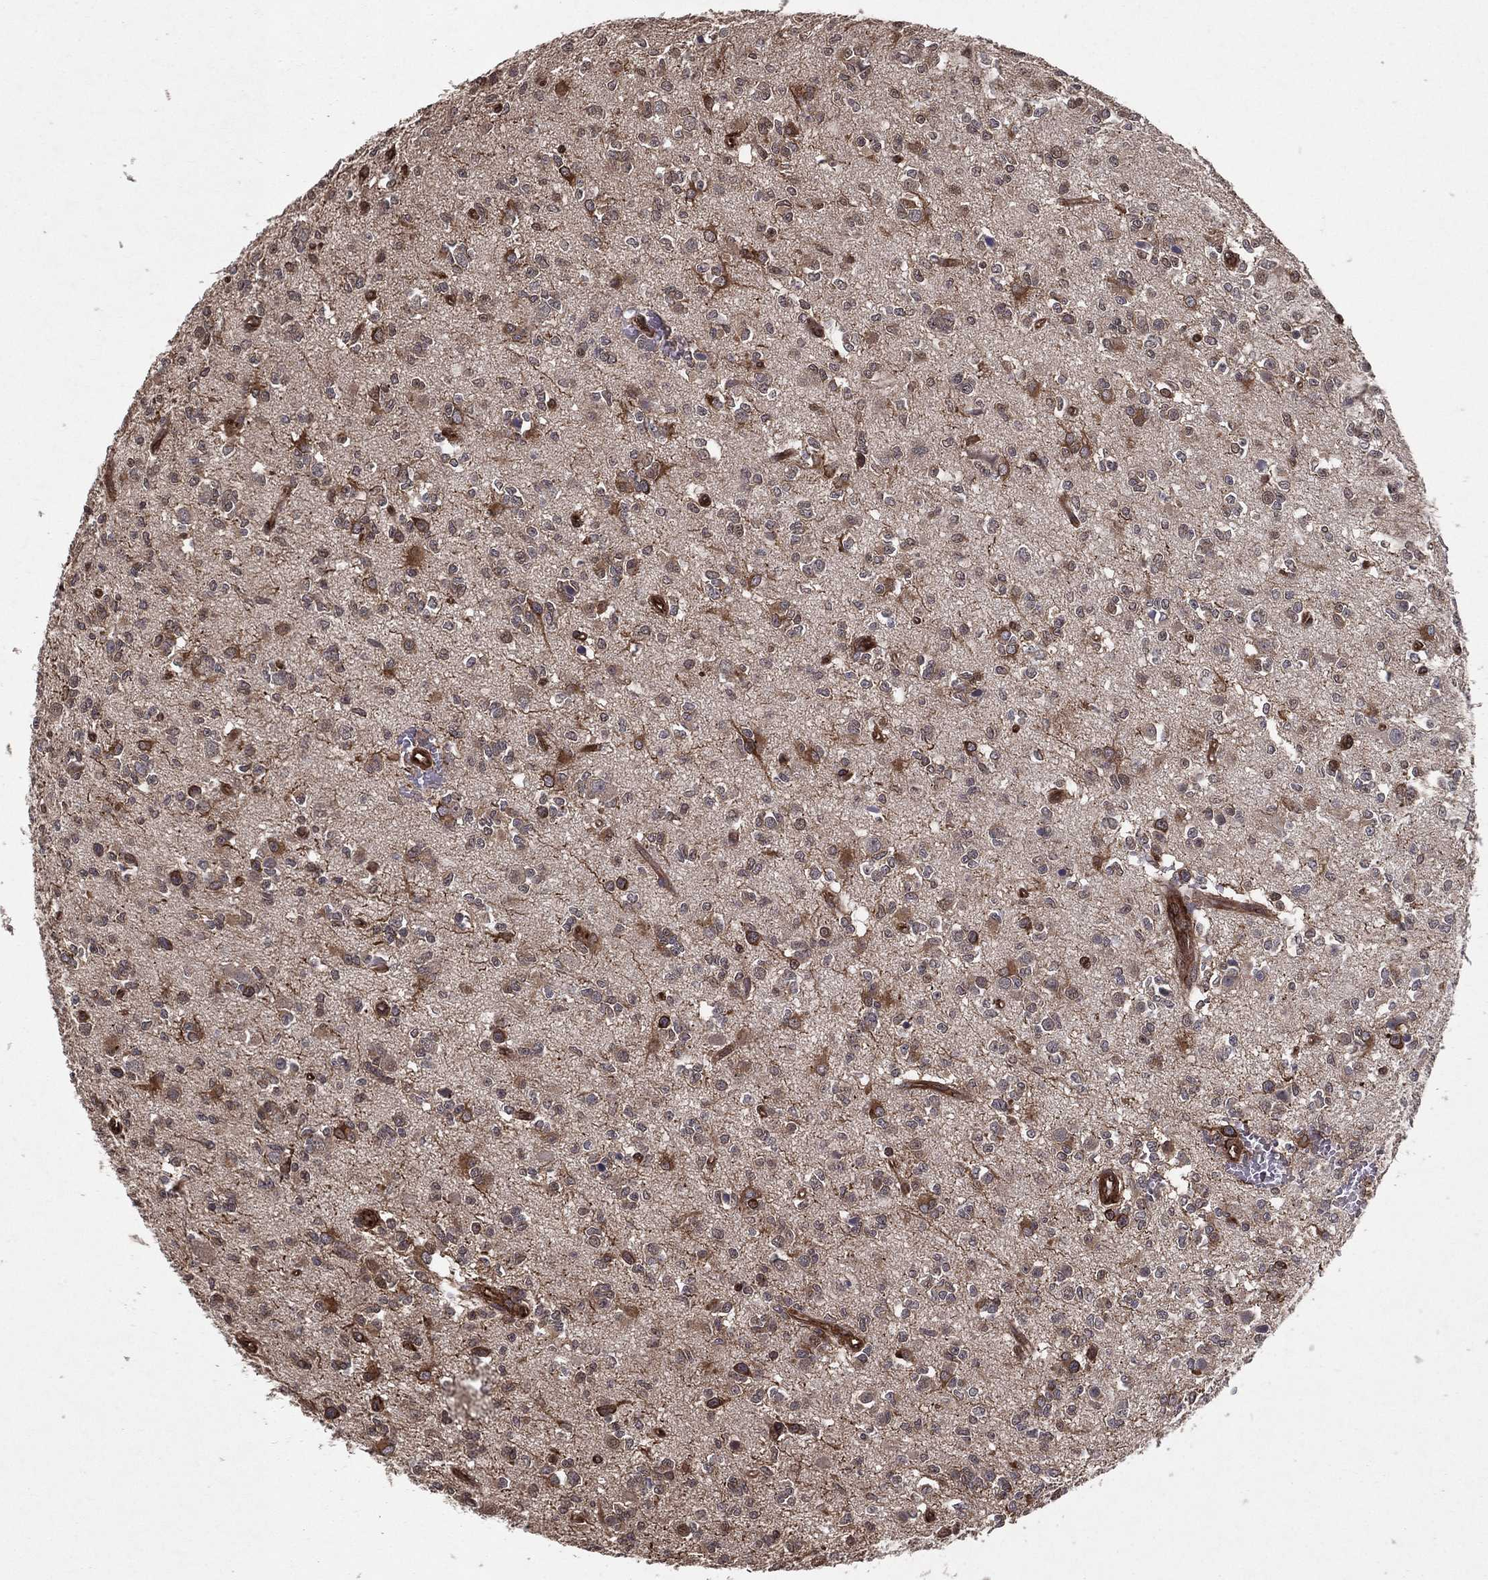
{"staining": {"intensity": "strong", "quantity": "<25%", "location": "cytoplasmic/membranous"}, "tissue": "glioma", "cell_type": "Tumor cells", "image_type": "cancer", "snomed": [{"axis": "morphology", "description": "Glioma, malignant, Low grade"}, {"axis": "topography", "description": "Brain"}], "caption": "Immunohistochemistry histopathology image of neoplastic tissue: human glioma stained using immunohistochemistry exhibits medium levels of strong protein expression localized specifically in the cytoplasmic/membranous of tumor cells, appearing as a cytoplasmic/membranous brown color.", "gene": "CERS2", "patient": {"sex": "female", "age": 45}}